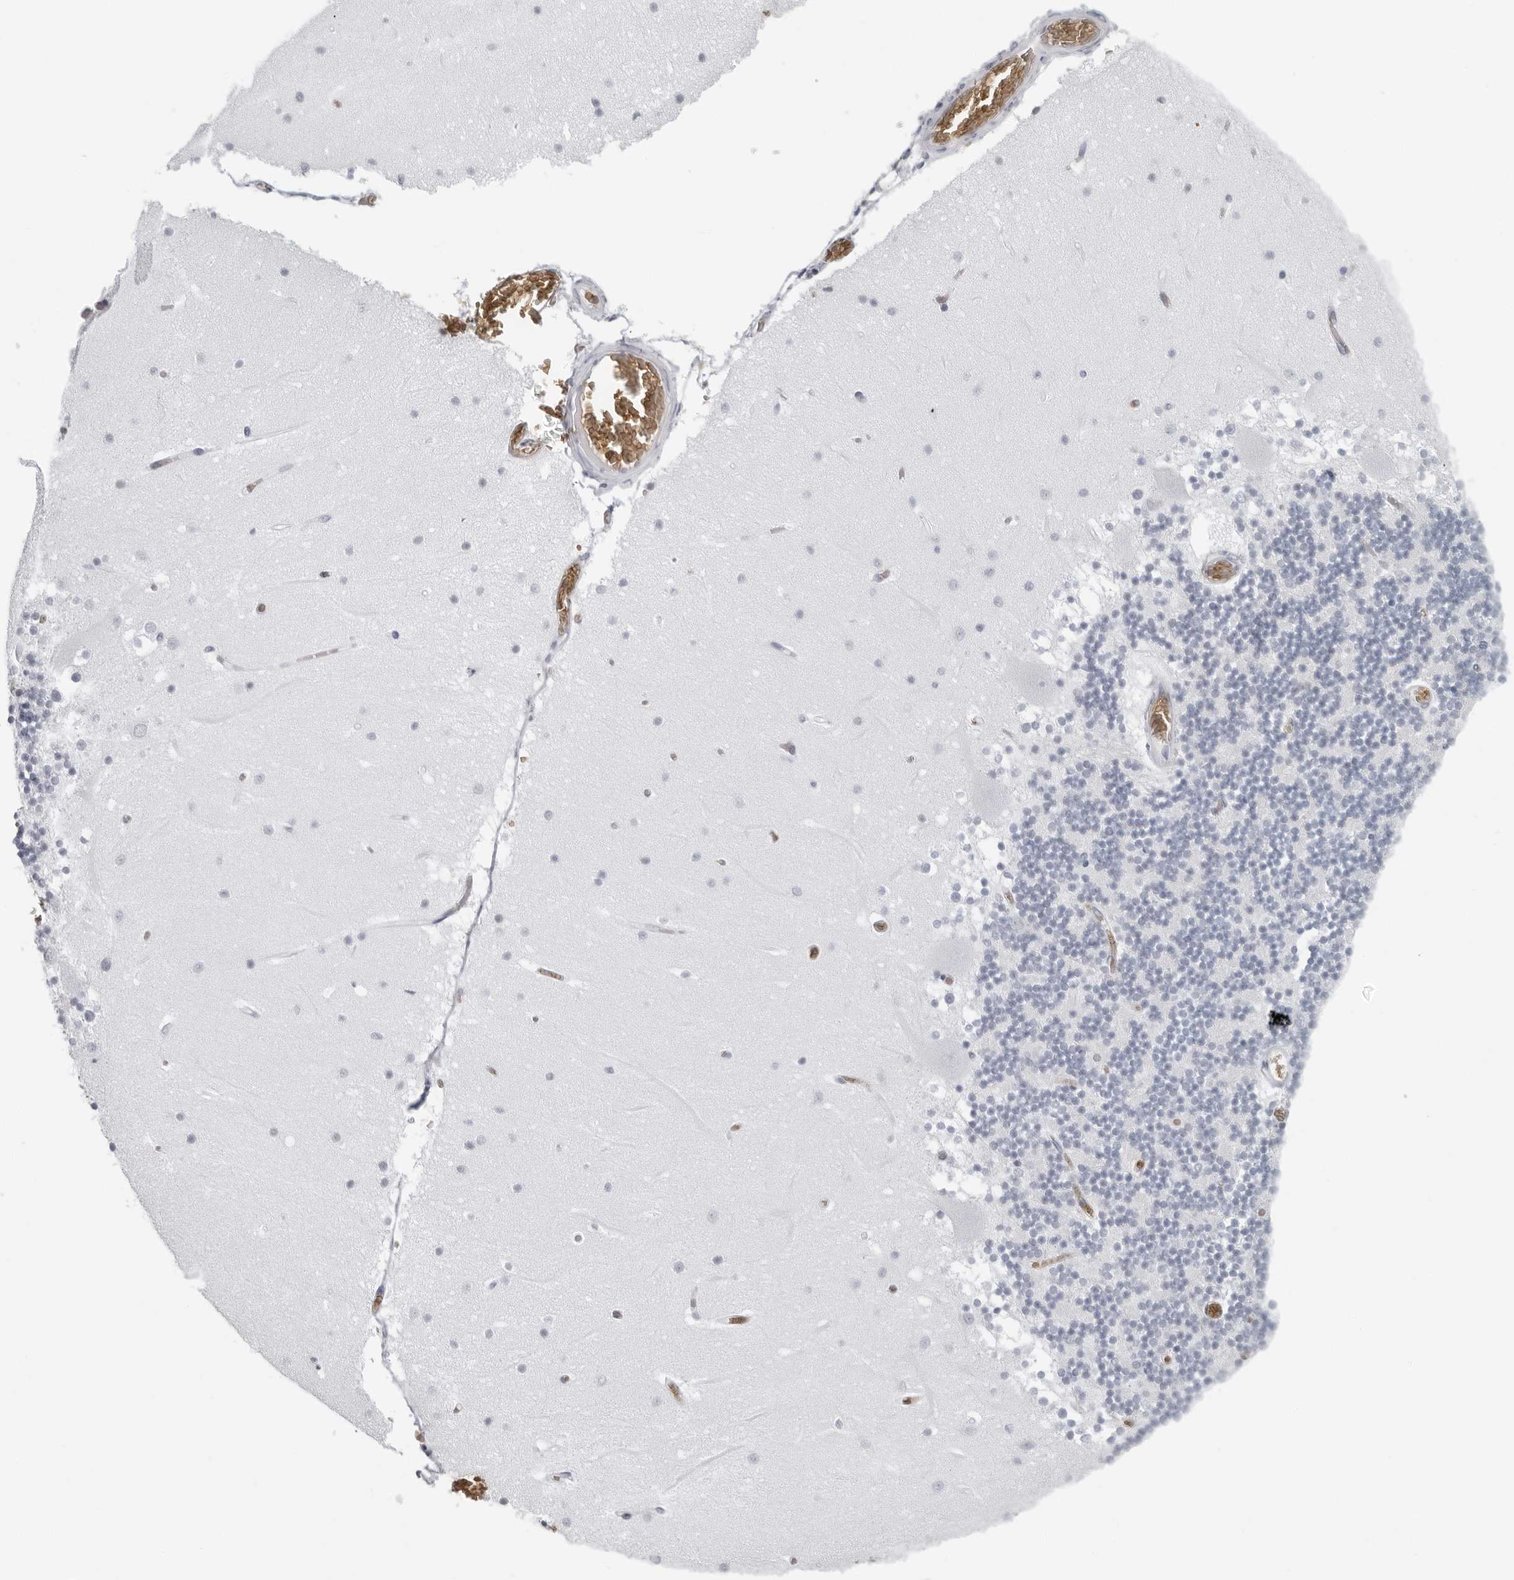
{"staining": {"intensity": "negative", "quantity": "none", "location": "none"}, "tissue": "cerebellum", "cell_type": "Cells in granular layer", "image_type": "normal", "snomed": [{"axis": "morphology", "description": "Normal tissue, NOS"}, {"axis": "topography", "description": "Cerebellum"}], "caption": "Immunohistochemistry micrograph of normal human cerebellum stained for a protein (brown), which demonstrates no positivity in cells in granular layer.", "gene": "EPB41", "patient": {"sex": "female", "age": 28}}